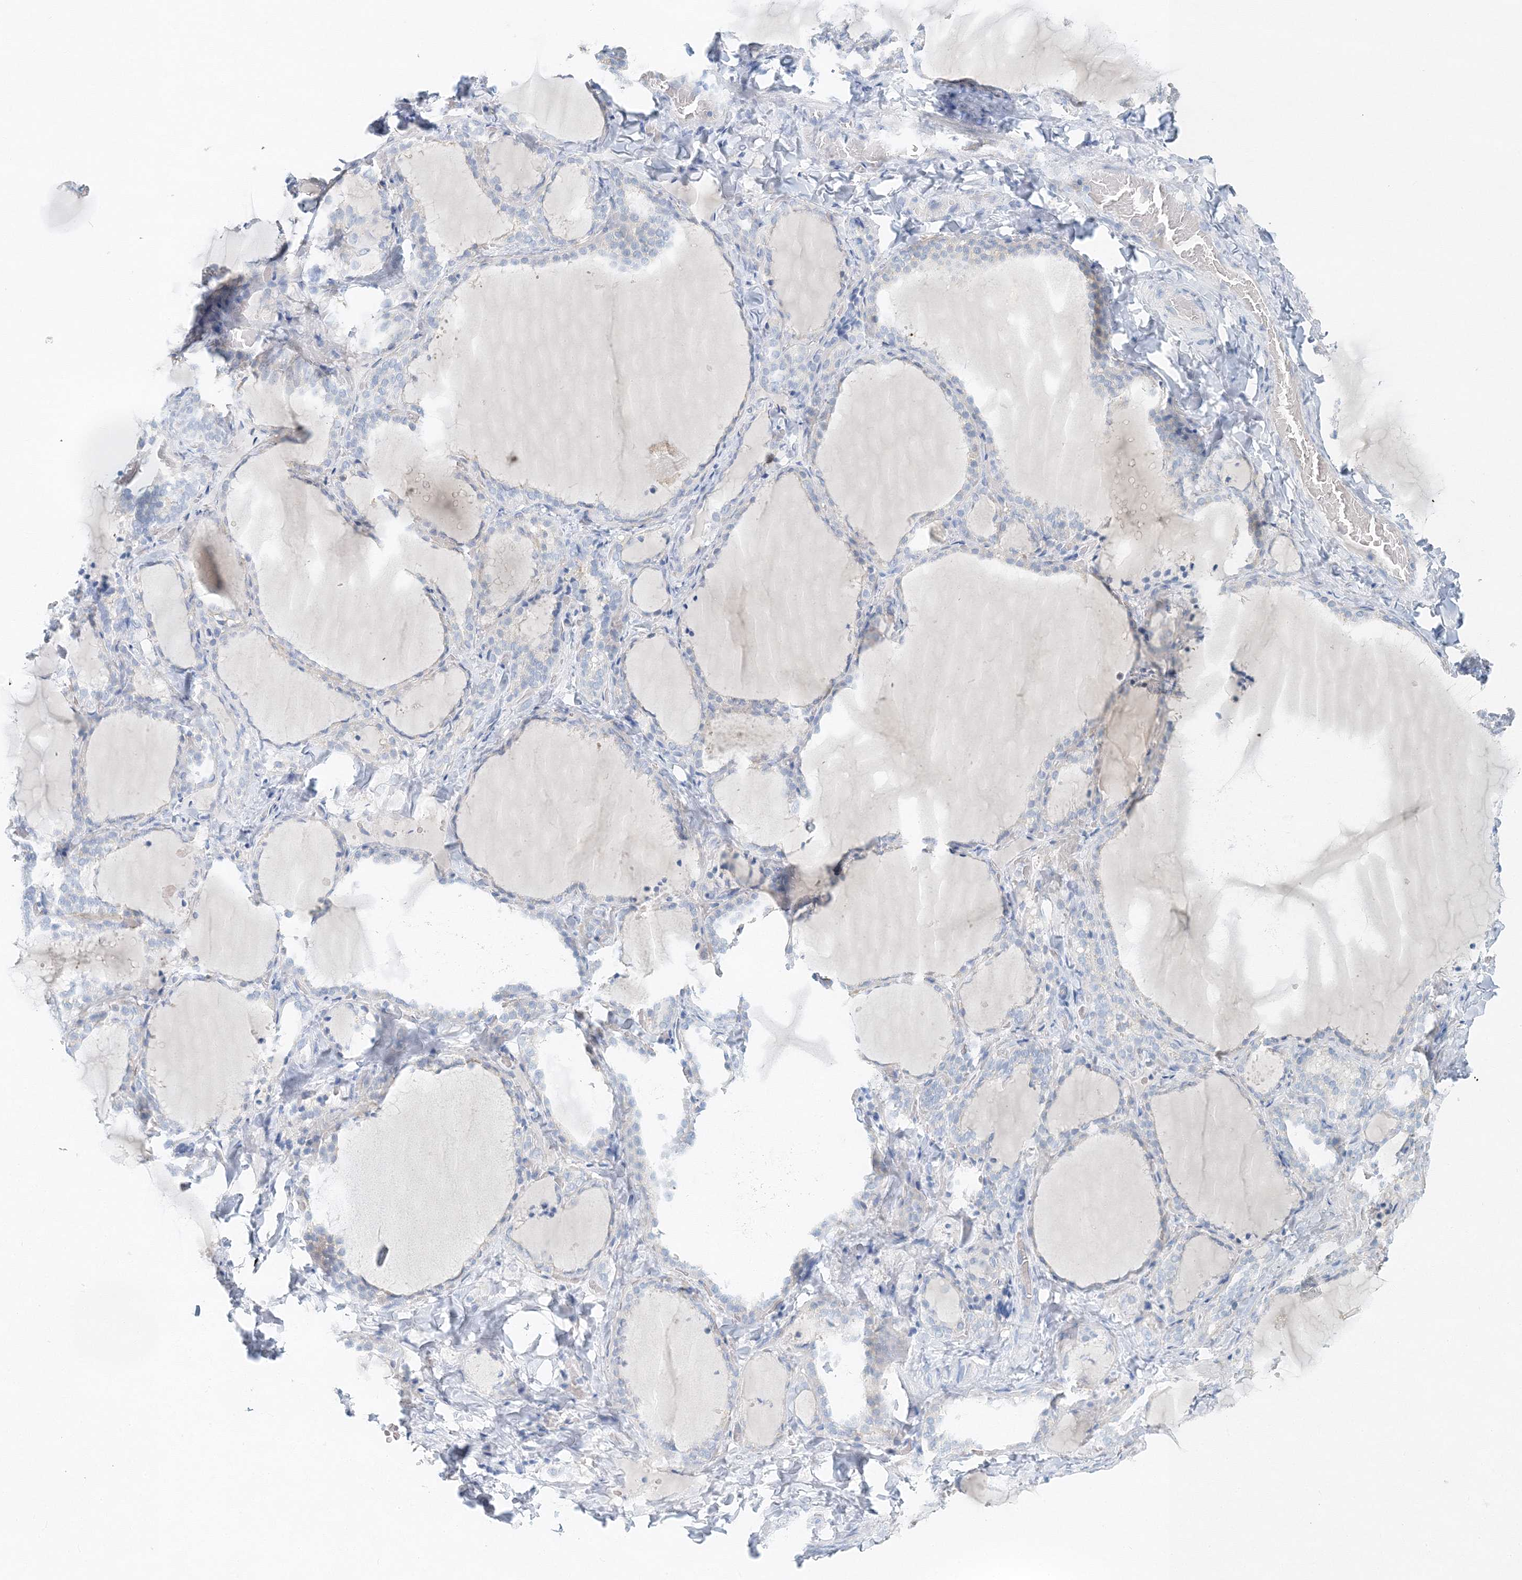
{"staining": {"intensity": "negative", "quantity": "none", "location": "none"}, "tissue": "thyroid gland", "cell_type": "Glandular cells", "image_type": "normal", "snomed": [{"axis": "morphology", "description": "Normal tissue, NOS"}, {"axis": "topography", "description": "Thyroid gland"}], "caption": "Immunohistochemistry (IHC) micrograph of benign thyroid gland: thyroid gland stained with DAB demonstrates no significant protein positivity in glandular cells. (Brightfield microscopy of DAB immunohistochemistry (IHC) at high magnification).", "gene": "VILL", "patient": {"sex": "female", "age": 22}}